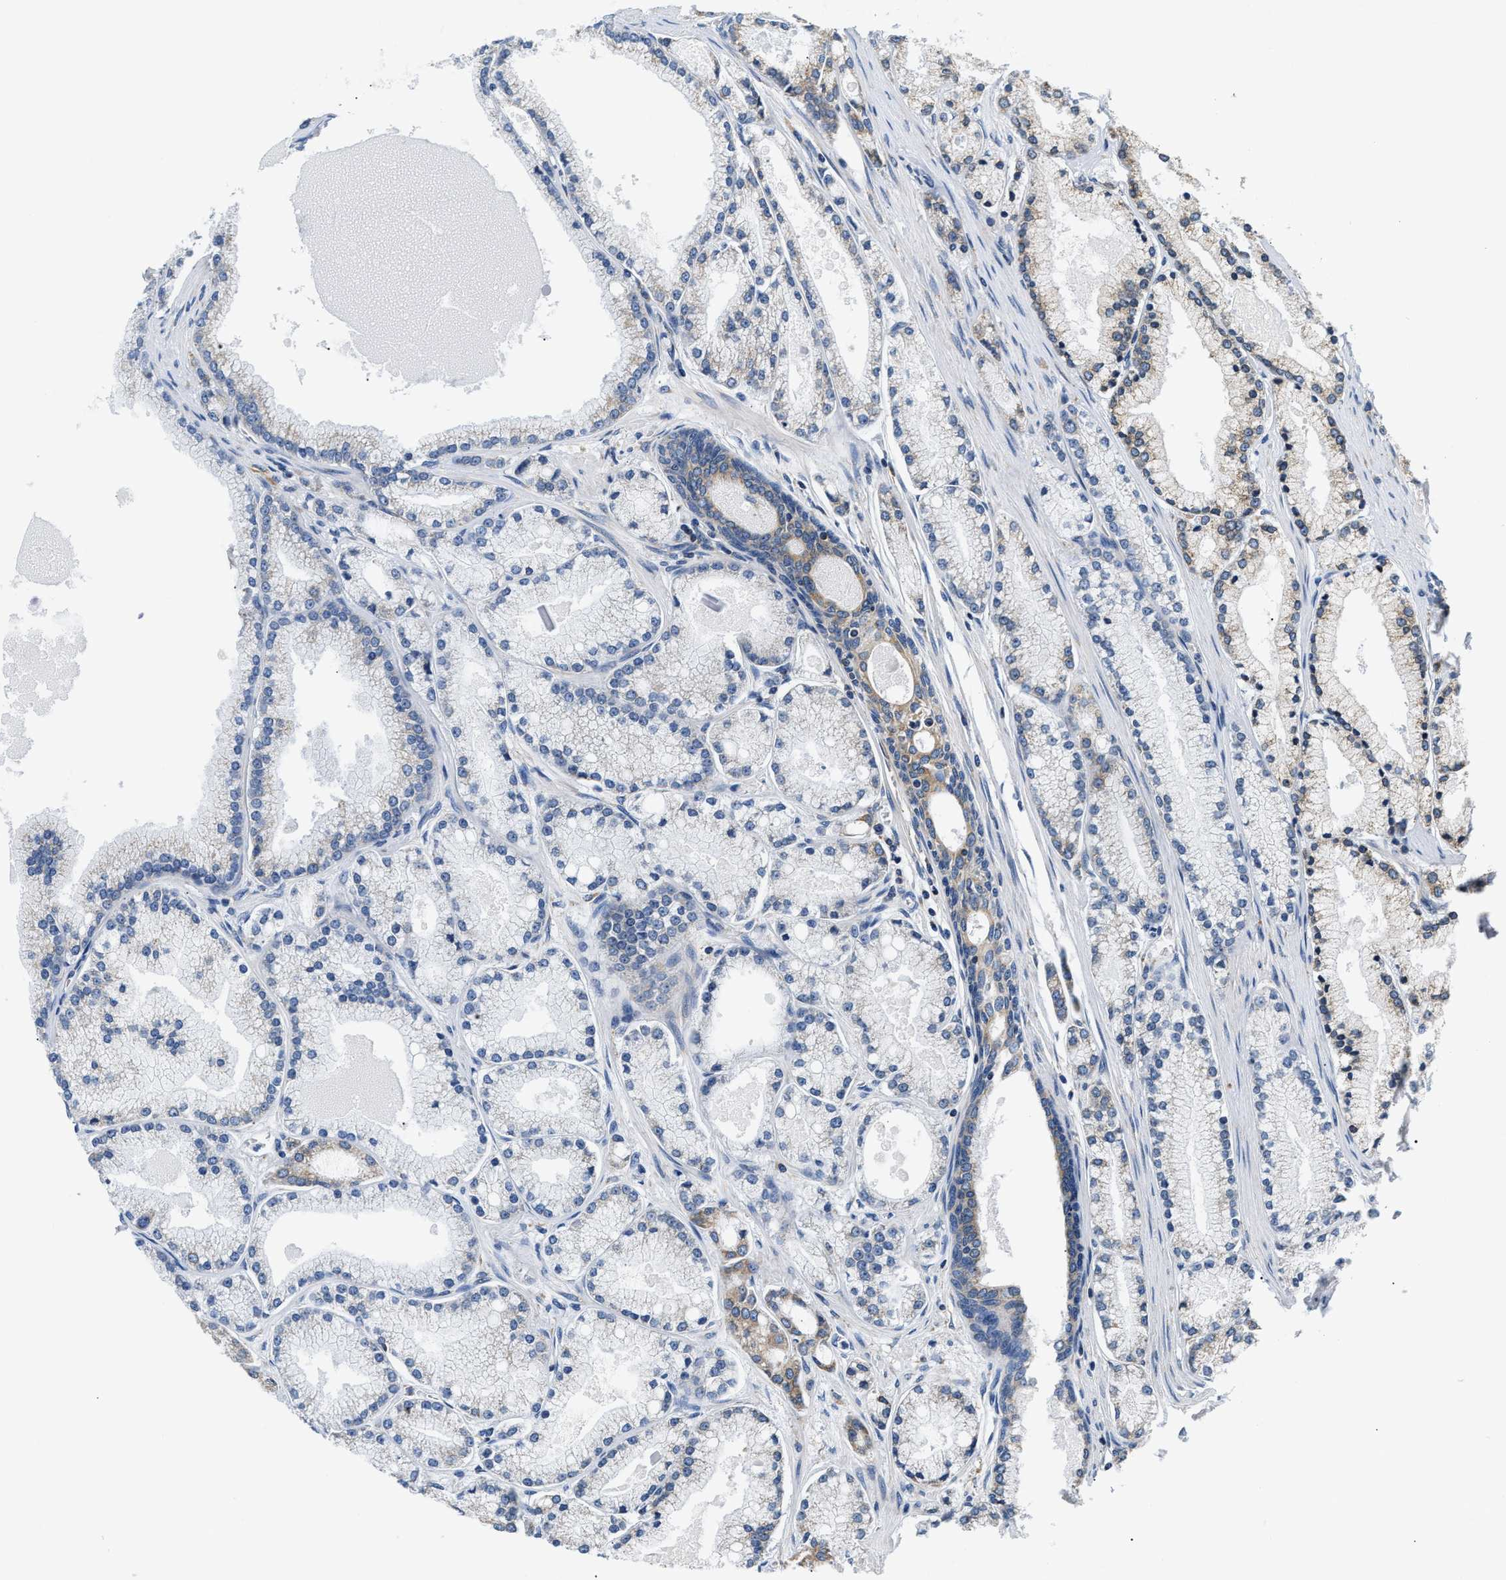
{"staining": {"intensity": "moderate", "quantity": ">75%", "location": "cytoplasmic/membranous"}, "tissue": "prostate cancer", "cell_type": "Tumor cells", "image_type": "cancer", "snomed": [{"axis": "morphology", "description": "Adenocarcinoma, High grade"}, {"axis": "topography", "description": "Prostate"}], "caption": "The micrograph shows a brown stain indicating the presence of a protein in the cytoplasmic/membranous of tumor cells in prostate adenocarcinoma (high-grade). (DAB (3,3'-diaminobenzidine) = brown stain, brightfield microscopy at high magnification).", "gene": "HDHD3", "patient": {"sex": "male", "age": 71}}